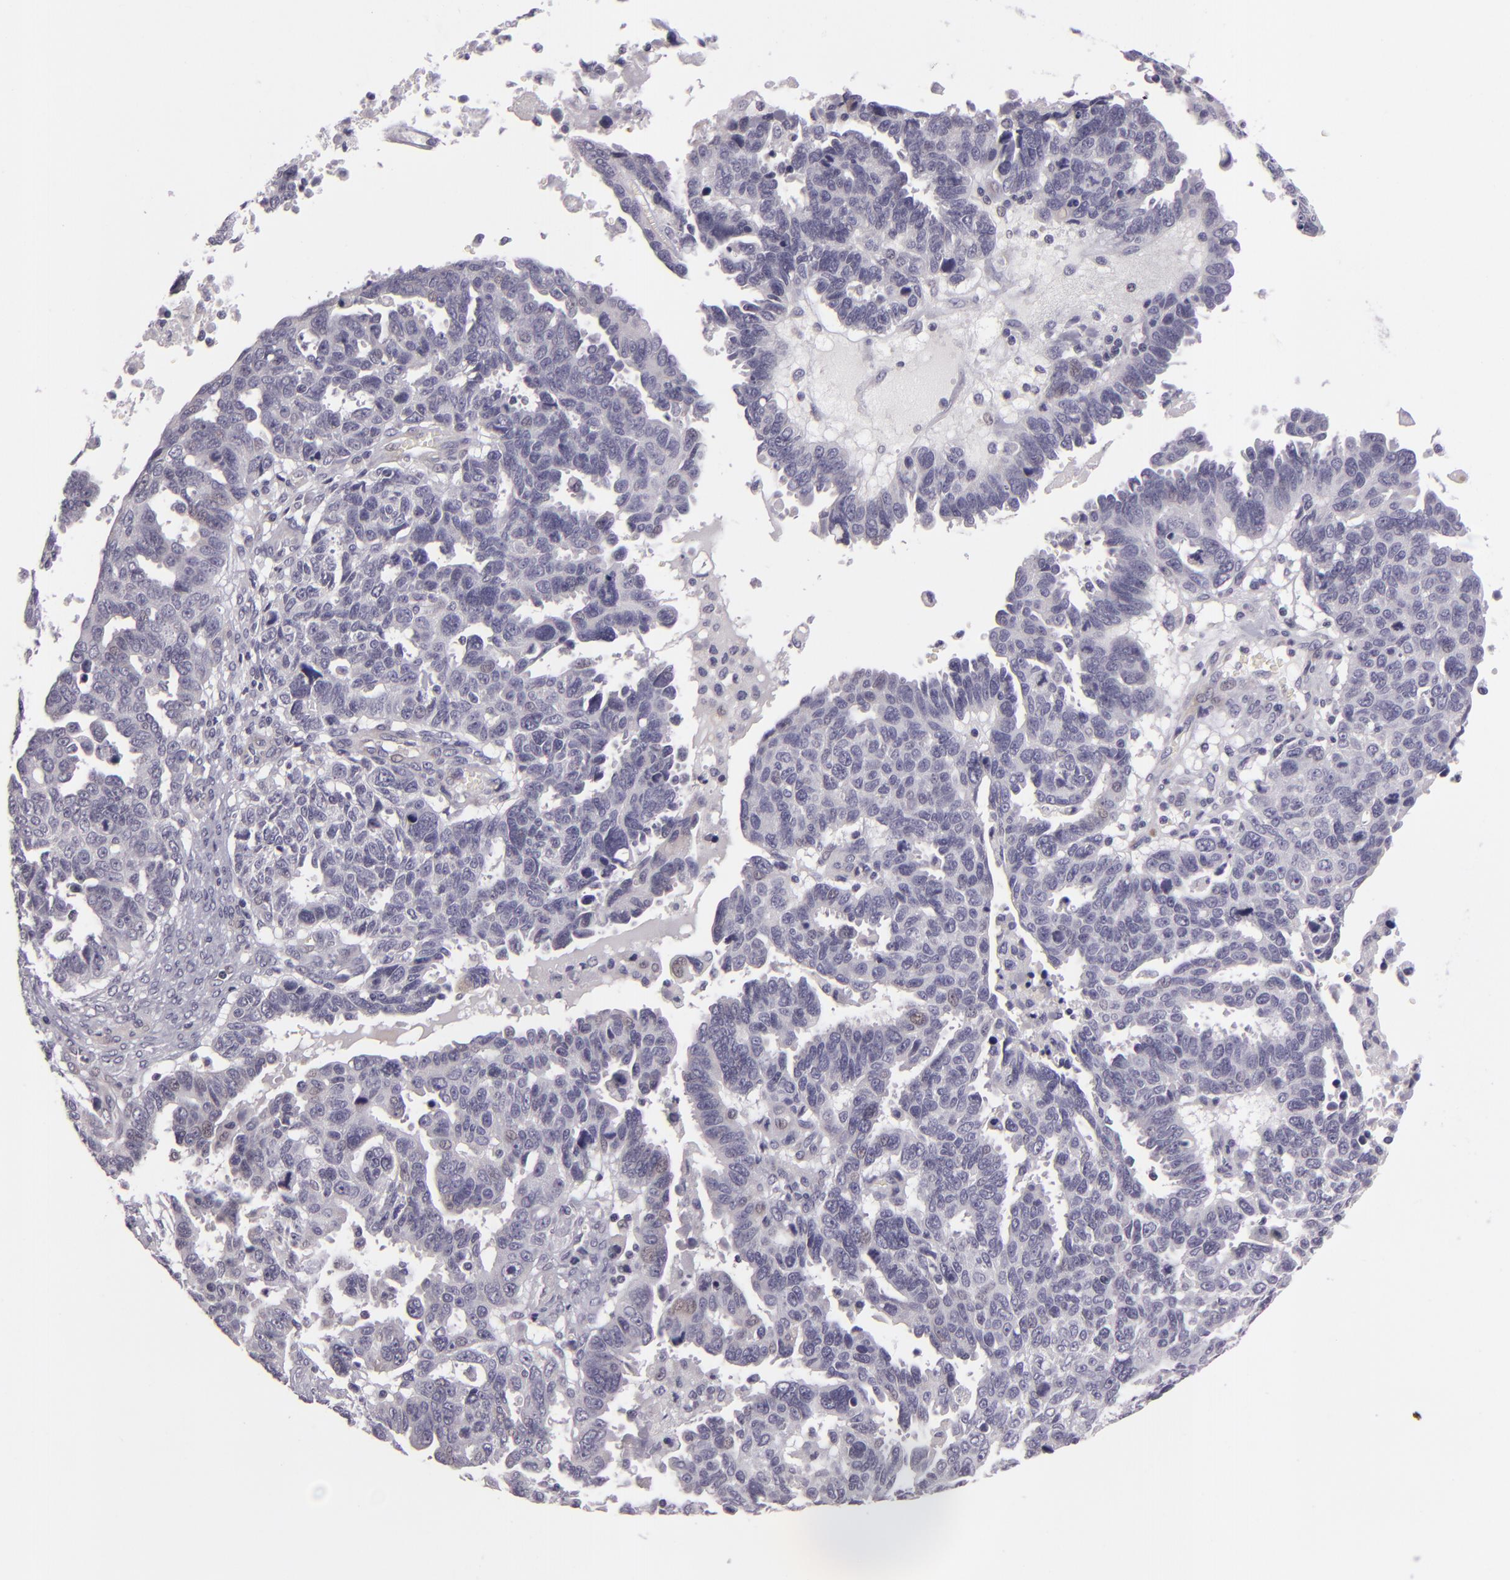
{"staining": {"intensity": "negative", "quantity": "none", "location": "none"}, "tissue": "ovarian cancer", "cell_type": "Tumor cells", "image_type": "cancer", "snomed": [{"axis": "morphology", "description": "Carcinoma, endometroid"}, {"axis": "morphology", "description": "Cystadenocarcinoma, serous, NOS"}, {"axis": "topography", "description": "Ovary"}], "caption": "A high-resolution image shows immunohistochemistry (IHC) staining of ovarian cancer (endometroid carcinoma), which exhibits no significant expression in tumor cells. Nuclei are stained in blue.", "gene": "EGFL6", "patient": {"sex": "female", "age": 45}}